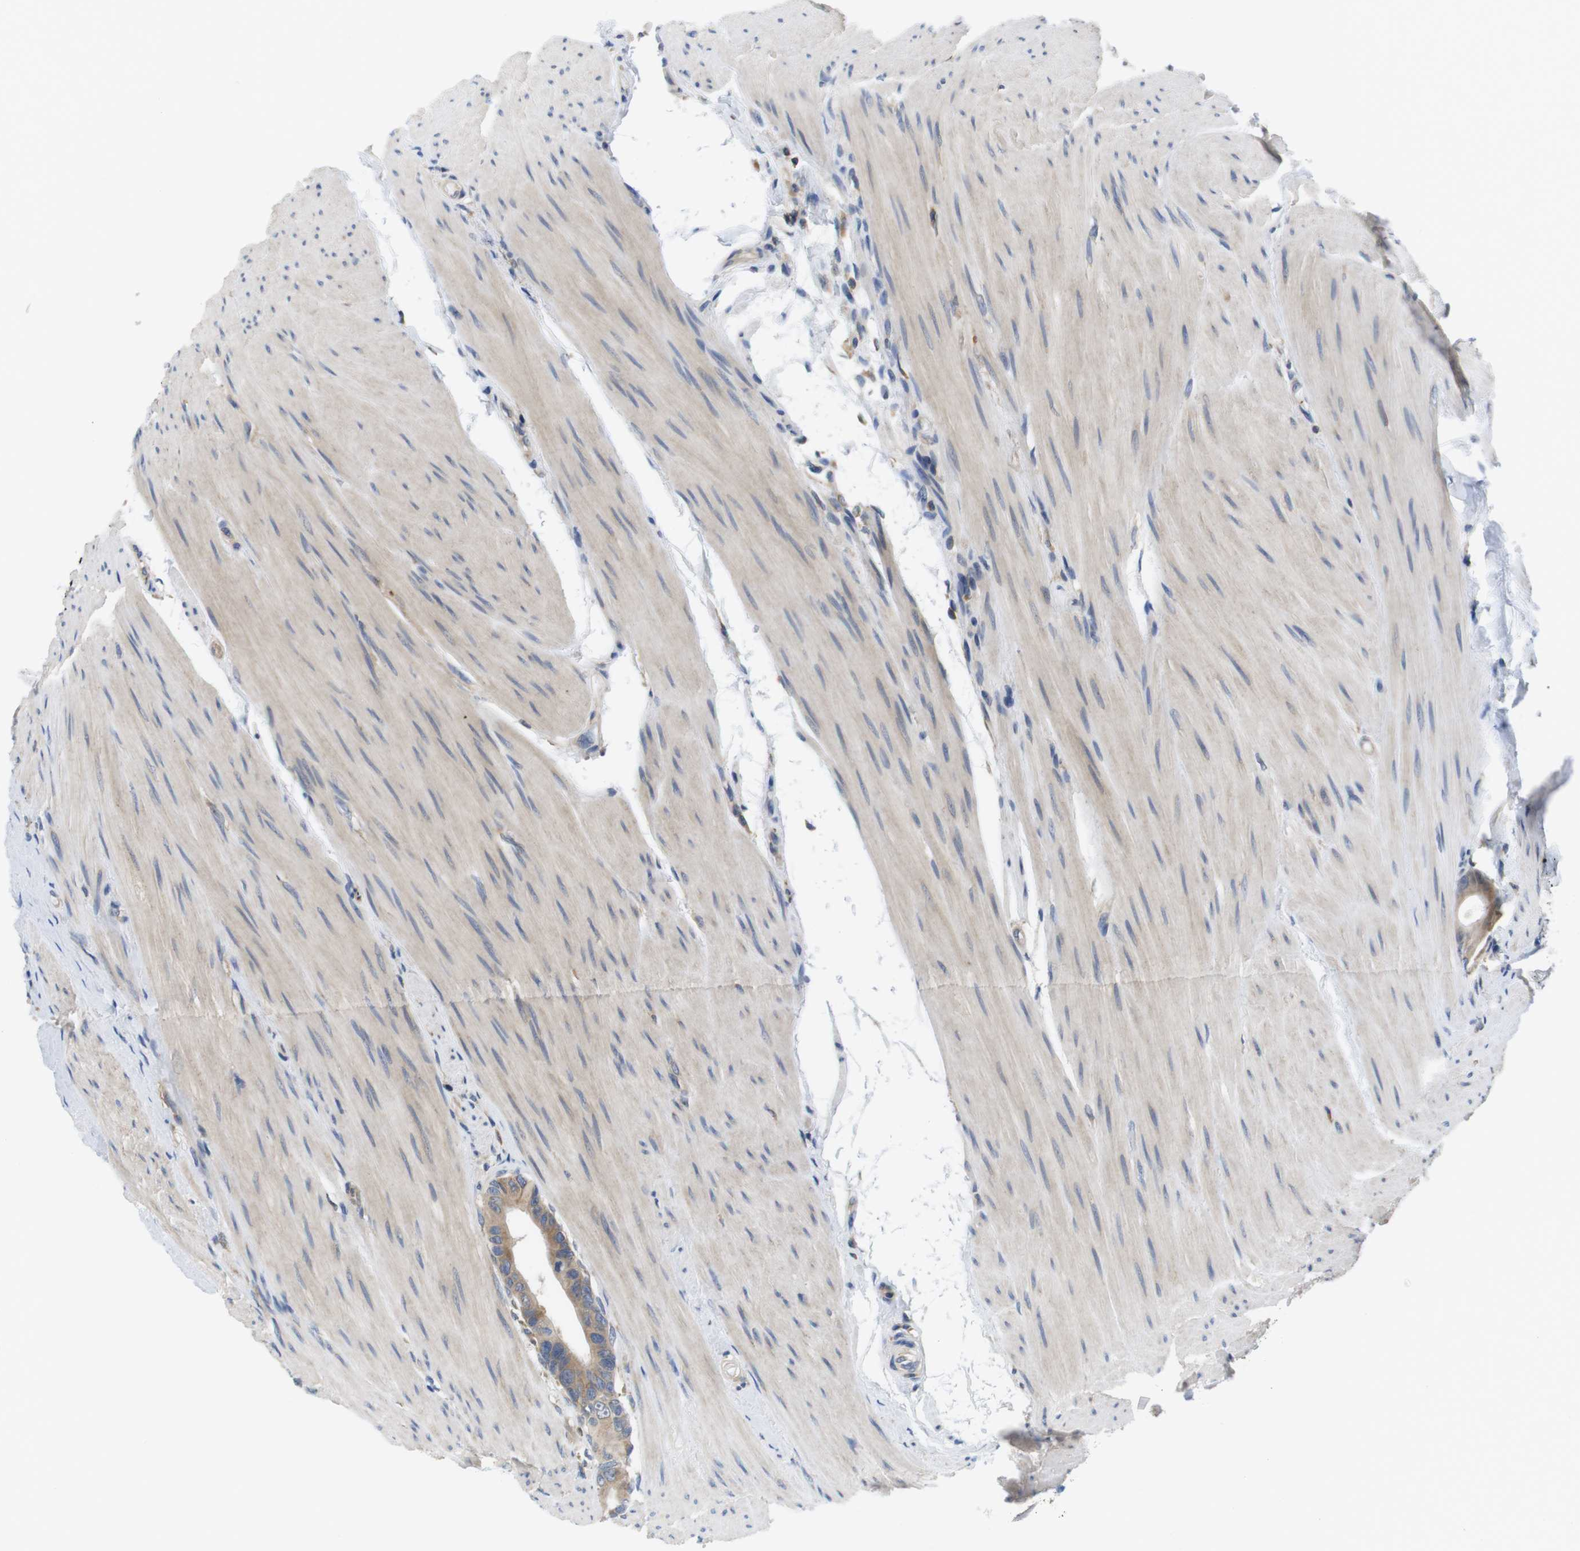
{"staining": {"intensity": "moderate", "quantity": ">75%", "location": "cytoplasmic/membranous"}, "tissue": "colorectal cancer", "cell_type": "Tumor cells", "image_type": "cancer", "snomed": [{"axis": "morphology", "description": "Adenocarcinoma, NOS"}, {"axis": "topography", "description": "Rectum"}], "caption": "An image of colorectal adenocarcinoma stained for a protein exhibits moderate cytoplasmic/membranous brown staining in tumor cells.", "gene": "HERPUD2", "patient": {"sex": "male", "age": 51}}